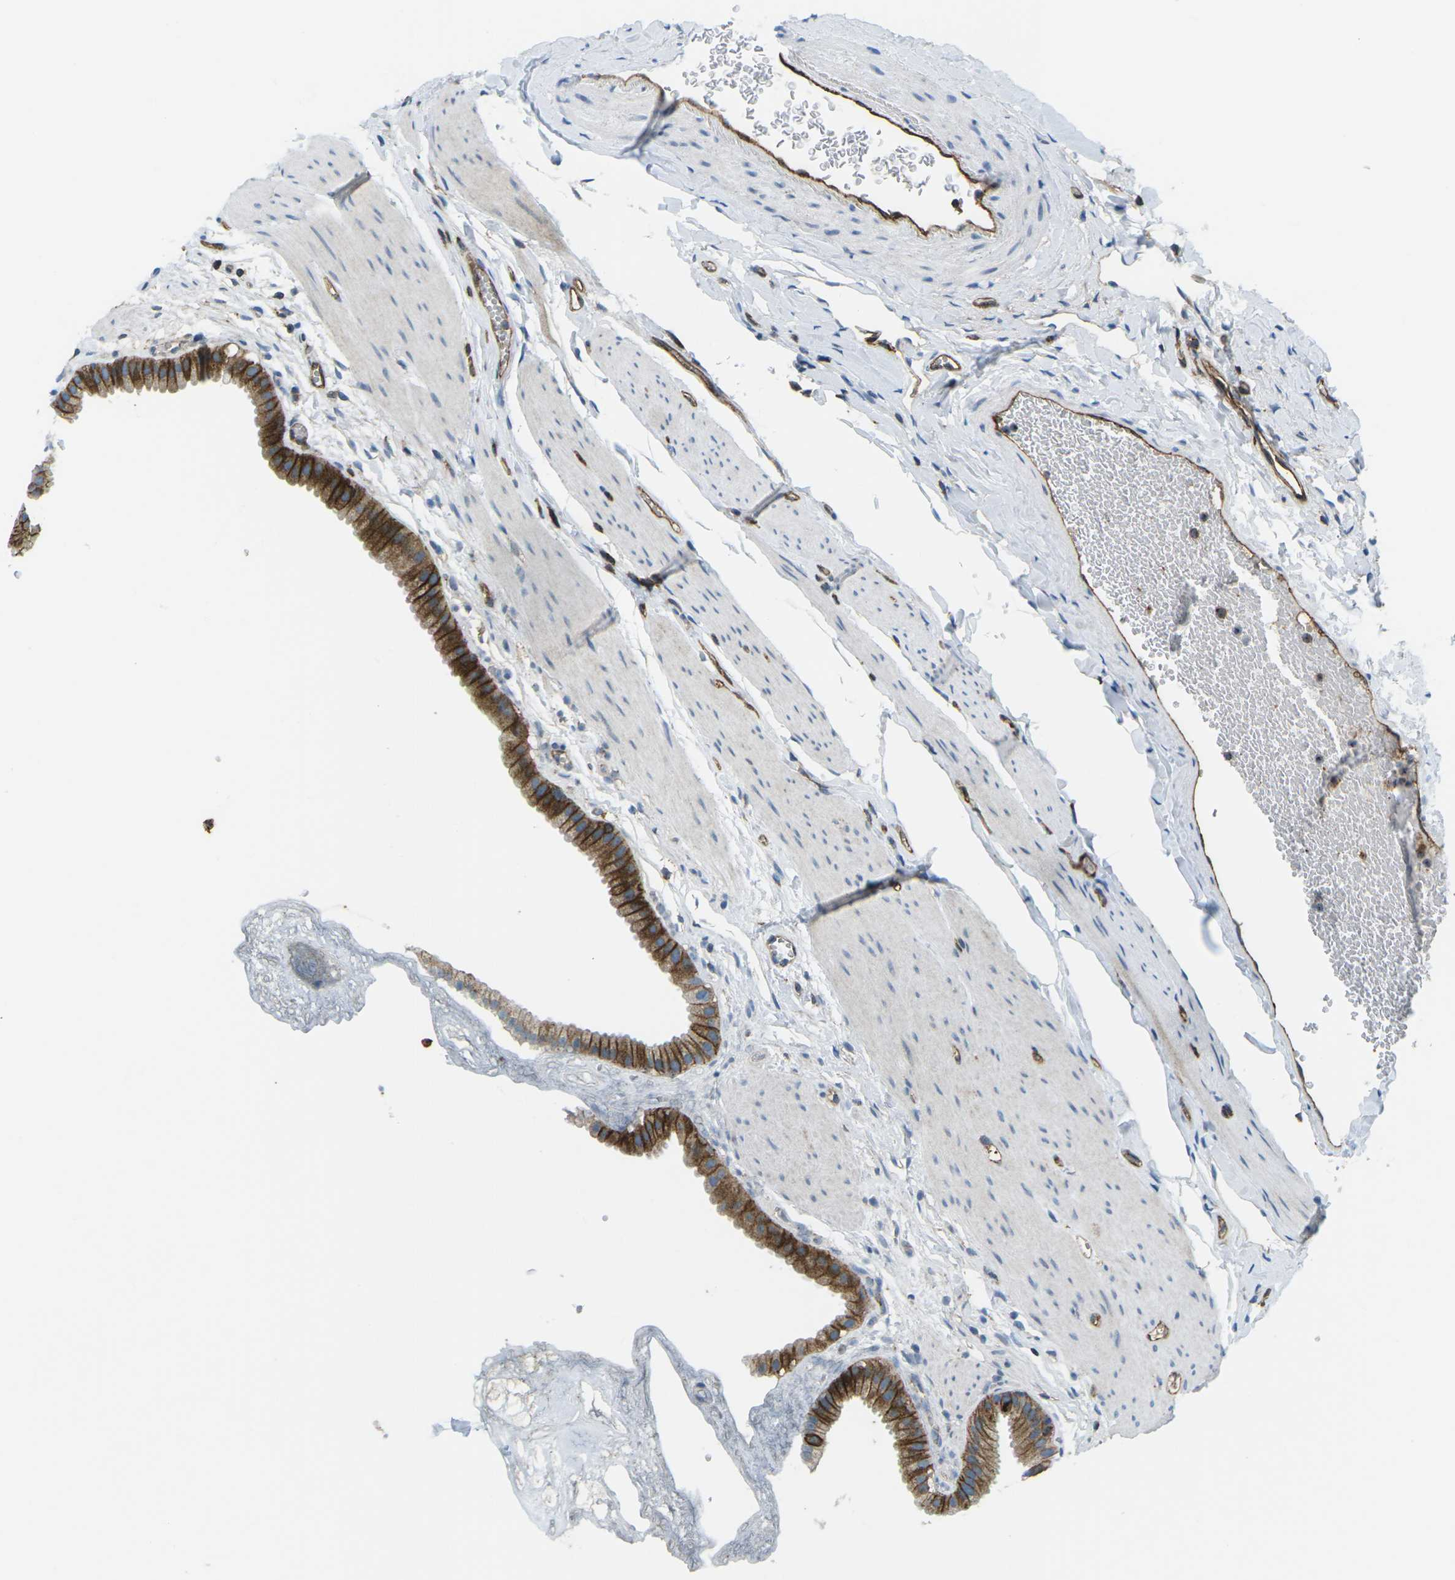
{"staining": {"intensity": "moderate", "quantity": ">75%", "location": "cytoplasmic/membranous"}, "tissue": "gallbladder", "cell_type": "Glandular cells", "image_type": "normal", "snomed": [{"axis": "morphology", "description": "Normal tissue, NOS"}, {"axis": "topography", "description": "Gallbladder"}], "caption": "High-power microscopy captured an immunohistochemistry (IHC) histopathology image of unremarkable gallbladder, revealing moderate cytoplasmic/membranous expression in about >75% of glandular cells.", "gene": "HLA", "patient": {"sex": "female", "age": 64}}